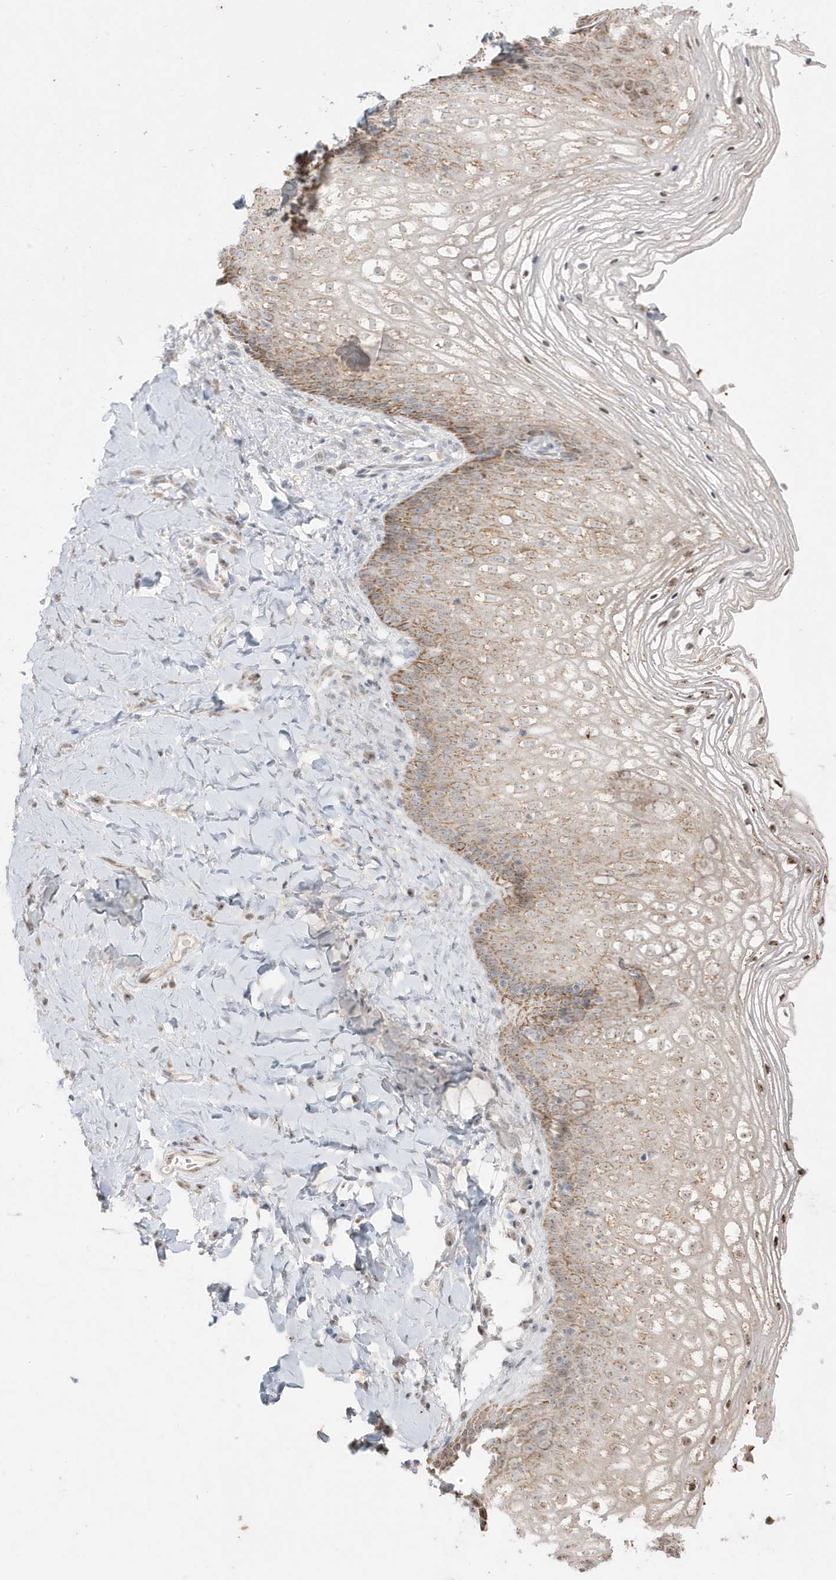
{"staining": {"intensity": "moderate", "quantity": "25%-75%", "location": "cytoplasmic/membranous"}, "tissue": "vagina", "cell_type": "Squamous epithelial cells", "image_type": "normal", "snomed": [{"axis": "morphology", "description": "Normal tissue, NOS"}, {"axis": "topography", "description": "Vagina"}], "caption": "Protein staining demonstrates moderate cytoplasmic/membranous expression in approximately 25%-75% of squamous epithelial cells in benign vagina.", "gene": "FNDC1", "patient": {"sex": "female", "age": 60}}